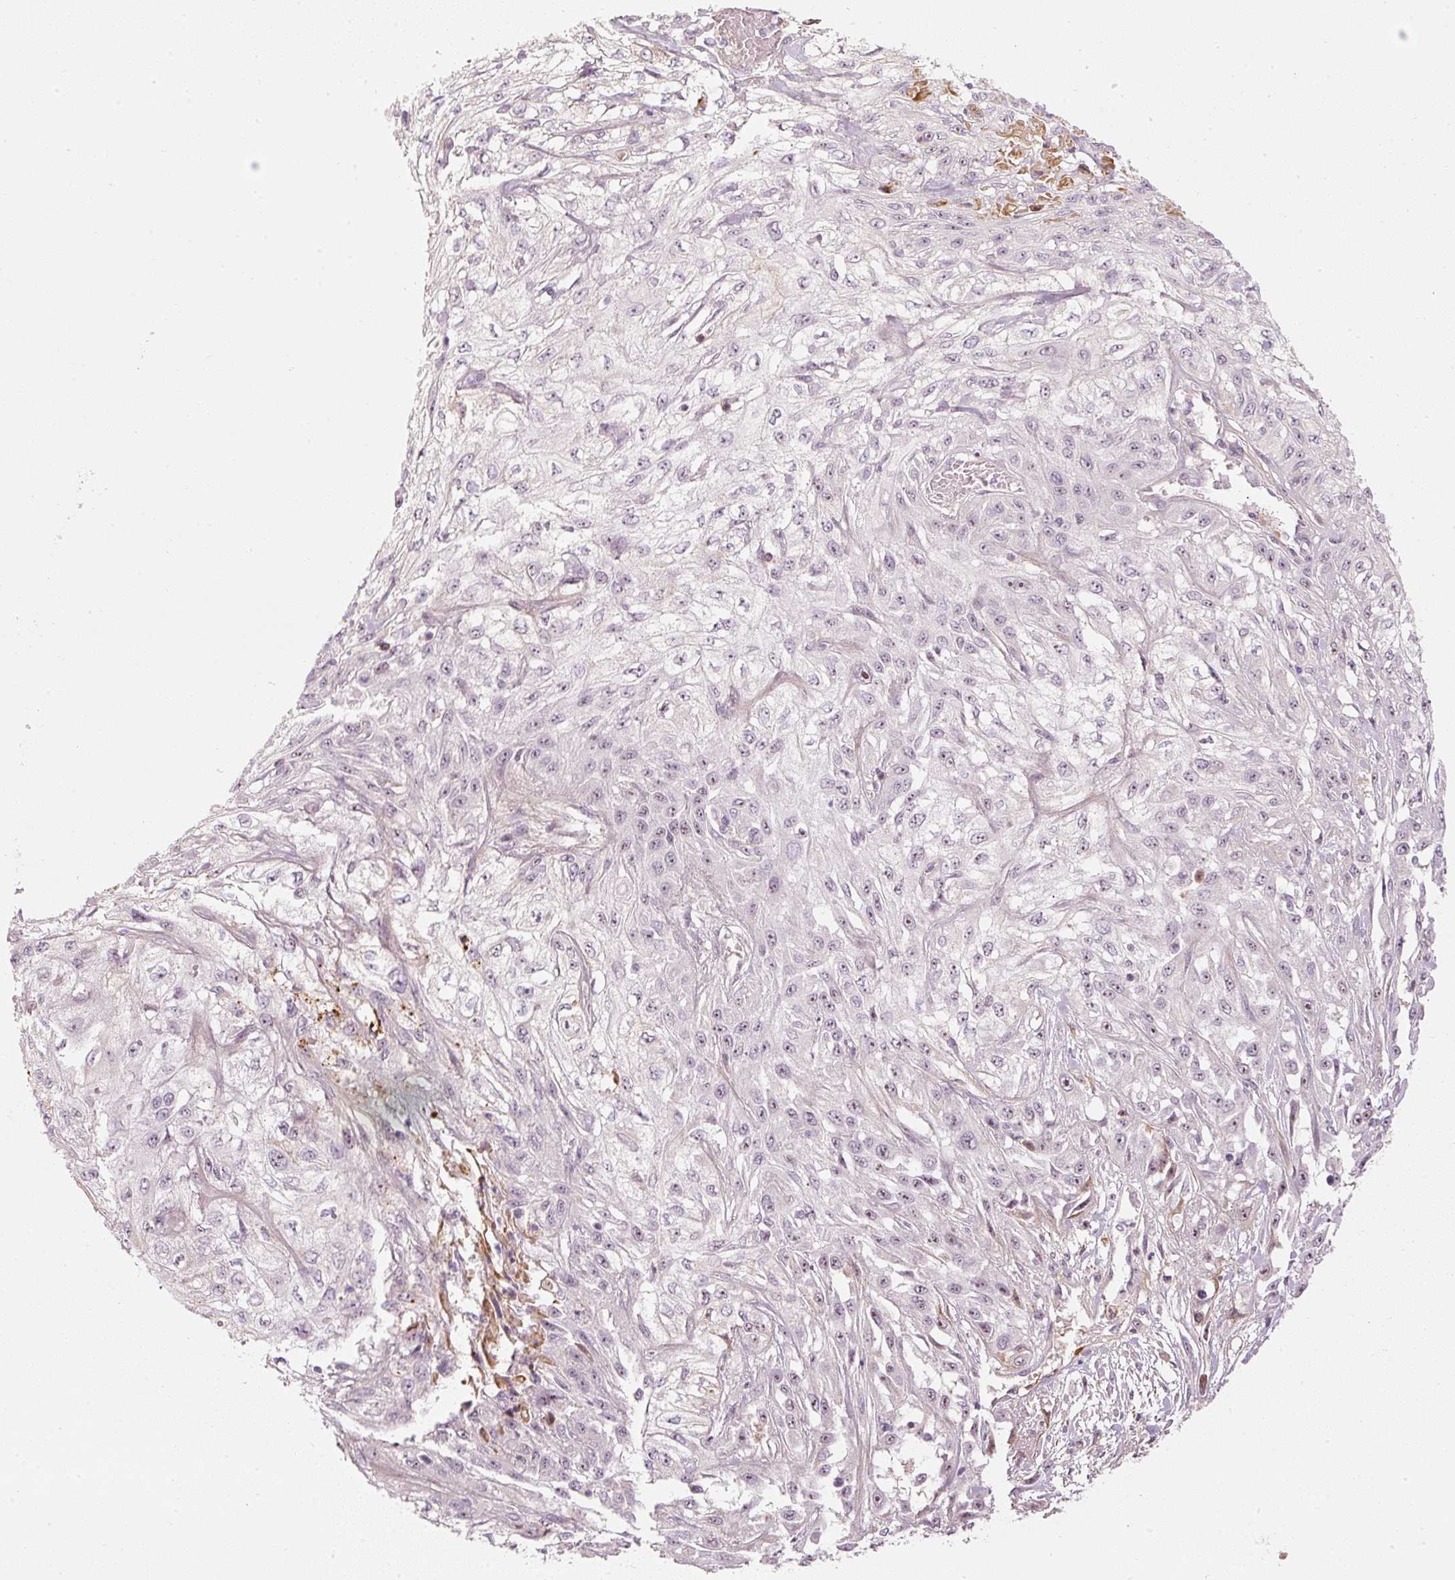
{"staining": {"intensity": "weak", "quantity": "<25%", "location": "nuclear"}, "tissue": "skin cancer", "cell_type": "Tumor cells", "image_type": "cancer", "snomed": [{"axis": "morphology", "description": "Squamous cell carcinoma, NOS"}, {"axis": "morphology", "description": "Squamous cell carcinoma, metastatic, NOS"}, {"axis": "topography", "description": "Skin"}, {"axis": "topography", "description": "Lymph node"}], "caption": "High power microscopy image of an immunohistochemistry image of skin cancer, revealing no significant positivity in tumor cells.", "gene": "VCAM1", "patient": {"sex": "male", "age": 75}}